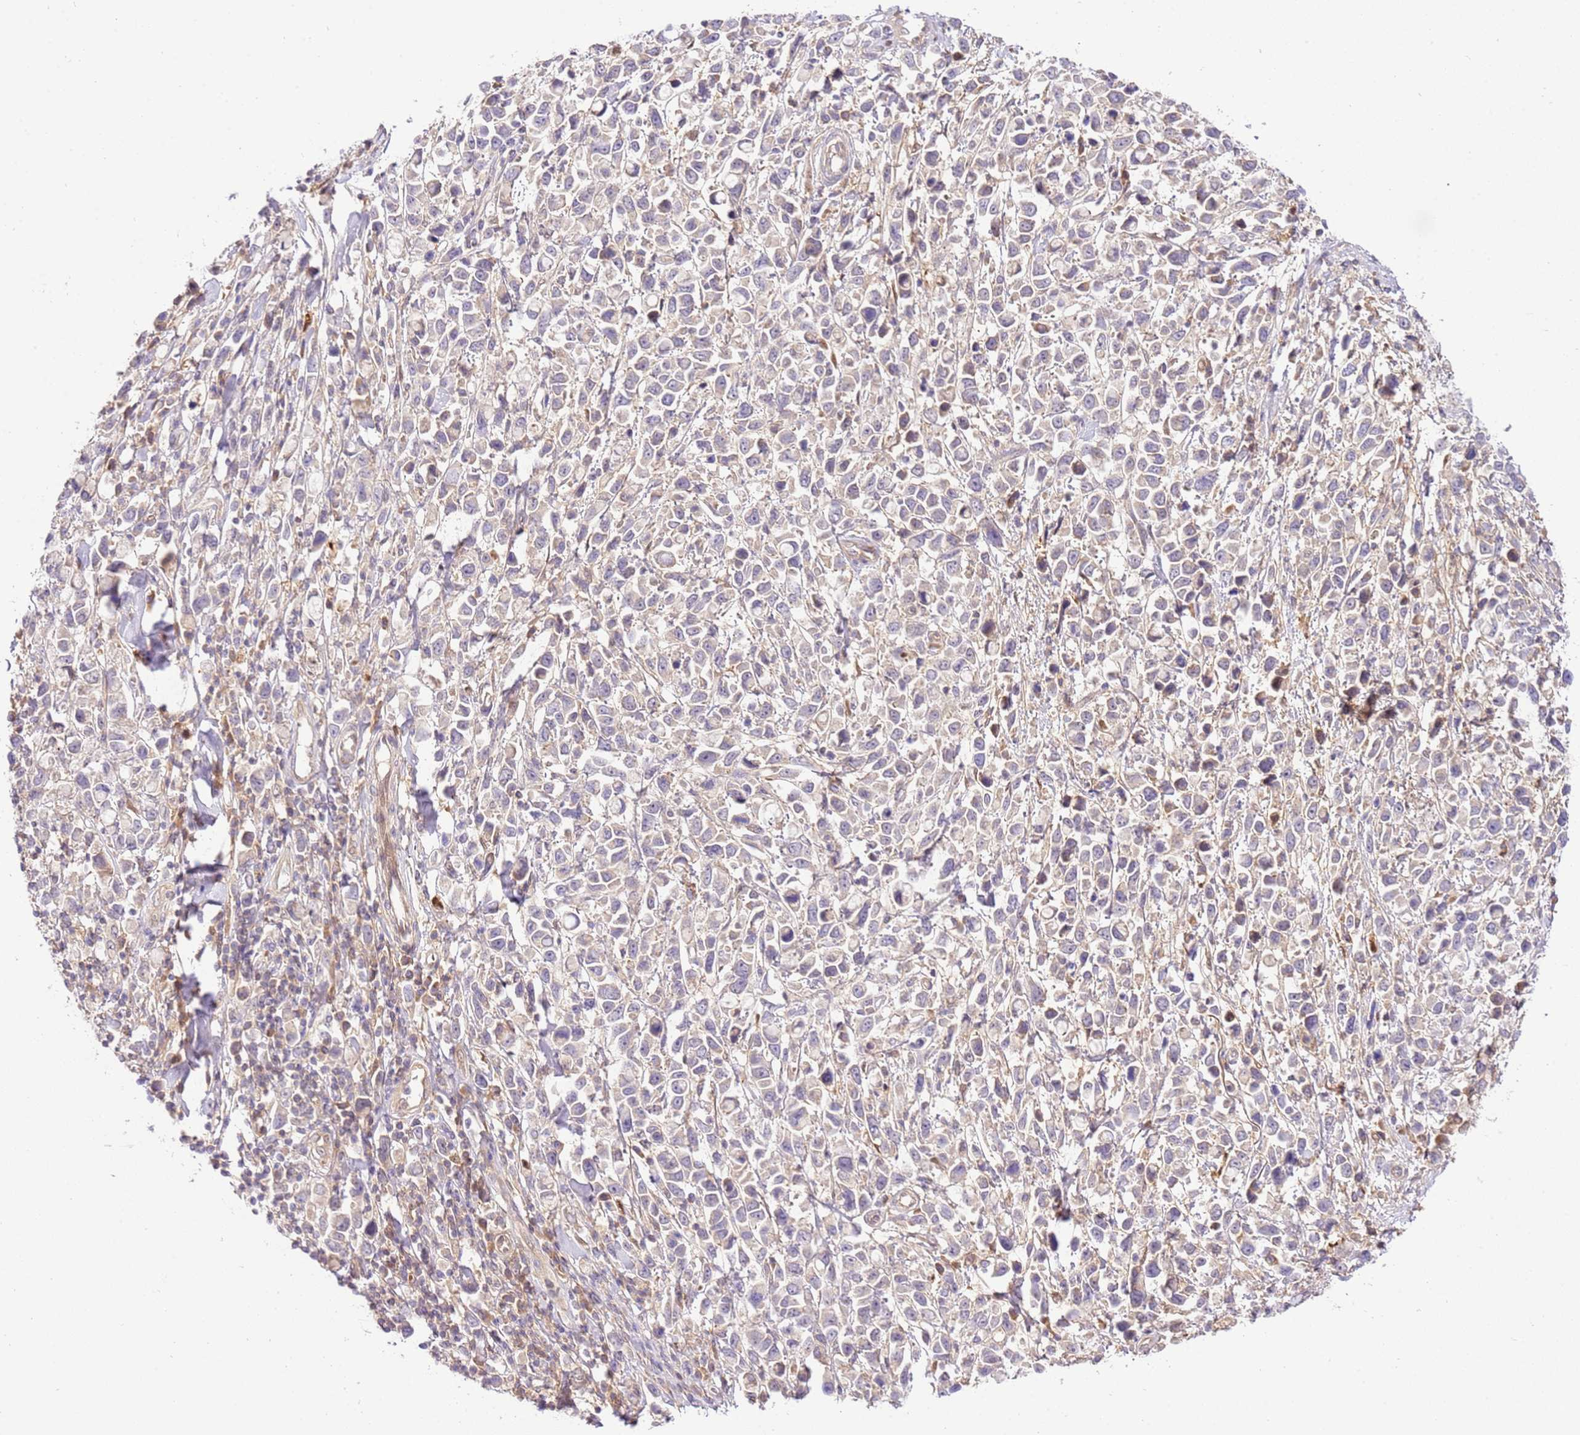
{"staining": {"intensity": "weak", "quantity": "<25%", "location": "cytoplasmic/membranous"}, "tissue": "stomach cancer", "cell_type": "Tumor cells", "image_type": "cancer", "snomed": [{"axis": "morphology", "description": "Adenocarcinoma, NOS"}, {"axis": "topography", "description": "Stomach"}], "caption": "The photomicrograph reveals no staining of tumor cells in stomach cancer (adenocarcinoma). (DAB IHC with hematoxylin counter stain).", "gene": "C8G", "patient": {"sex": "female", "age": 81}}